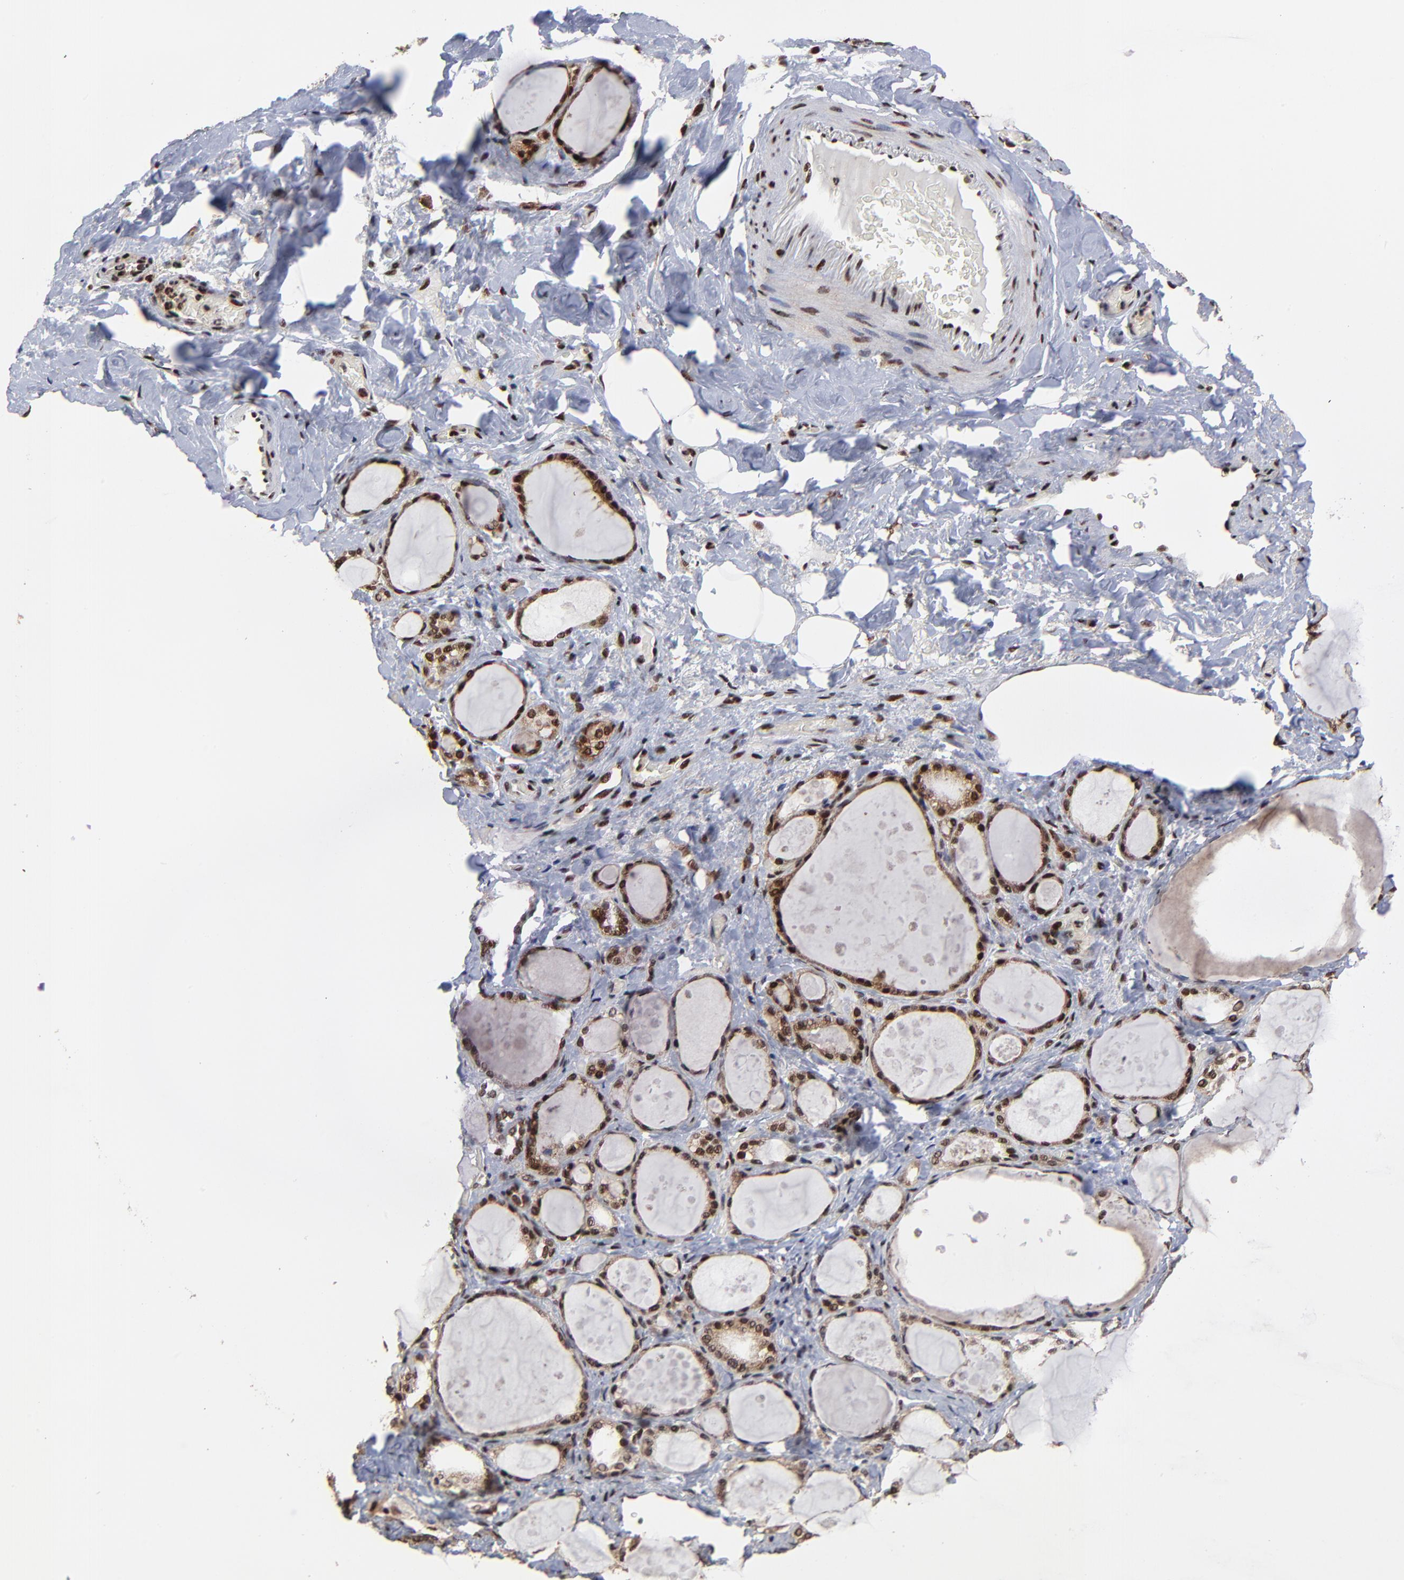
{"staining": {"intensity": "strong", "quantity": ">75%", "location": "nuclear"}, "tissue": "thyroid gland", "cell_type": "Glandular cells", "image_type": "normal", "snomed": [{"axis": "morphology", "description": "Normal tissue, NOS"}, {"axis": "topography", "description": "Thyroid gland"}], "caption": "Strong nuclear staining is present in approximately >75% of glandular cells in benign thyroid gland.", "gene": "RBM22", "patient": {"sex": "female", "age": 75}}